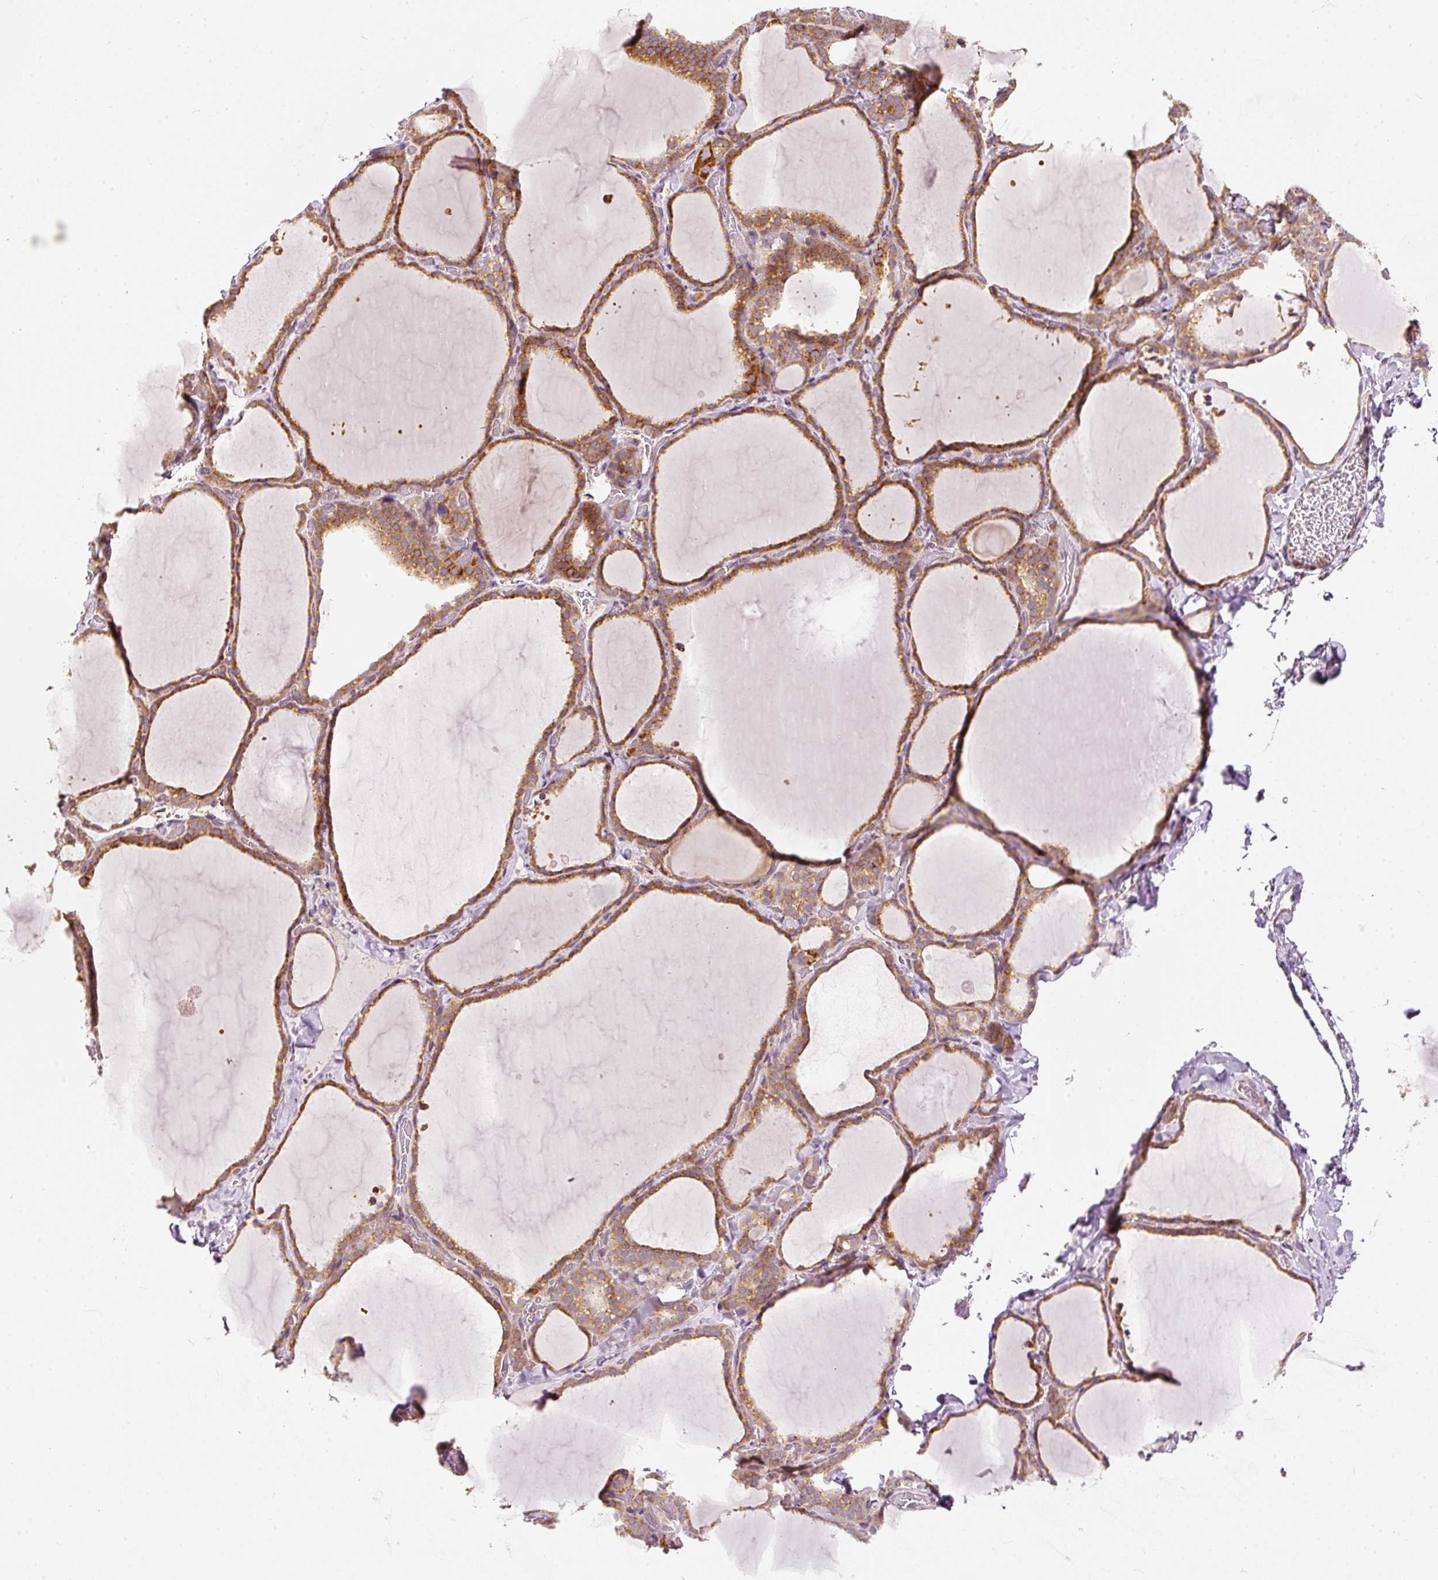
{"staining": {"intensity": "moderate", "quantity": ">75%", "location": "cytoplasmic/membranous"}, "tissue": "thyroid gland", "cell_type": "Glandular cells", "image_type": "normal", "snomed": [{"axis": "morphology", "description": "Normal tissue, NOS"}, {"axis": "topography", "description": "Thyroid gland"}], "caption": "Thyroid gland stained for a protein demonstrates moderate cytoplasmic/membranous positivity in glandular cells. (brown staining indicates protein expression, while blue staining denotes nuclei).", "gene": "SNAPC5", "patient": {"sex": "female", "age": 22}}